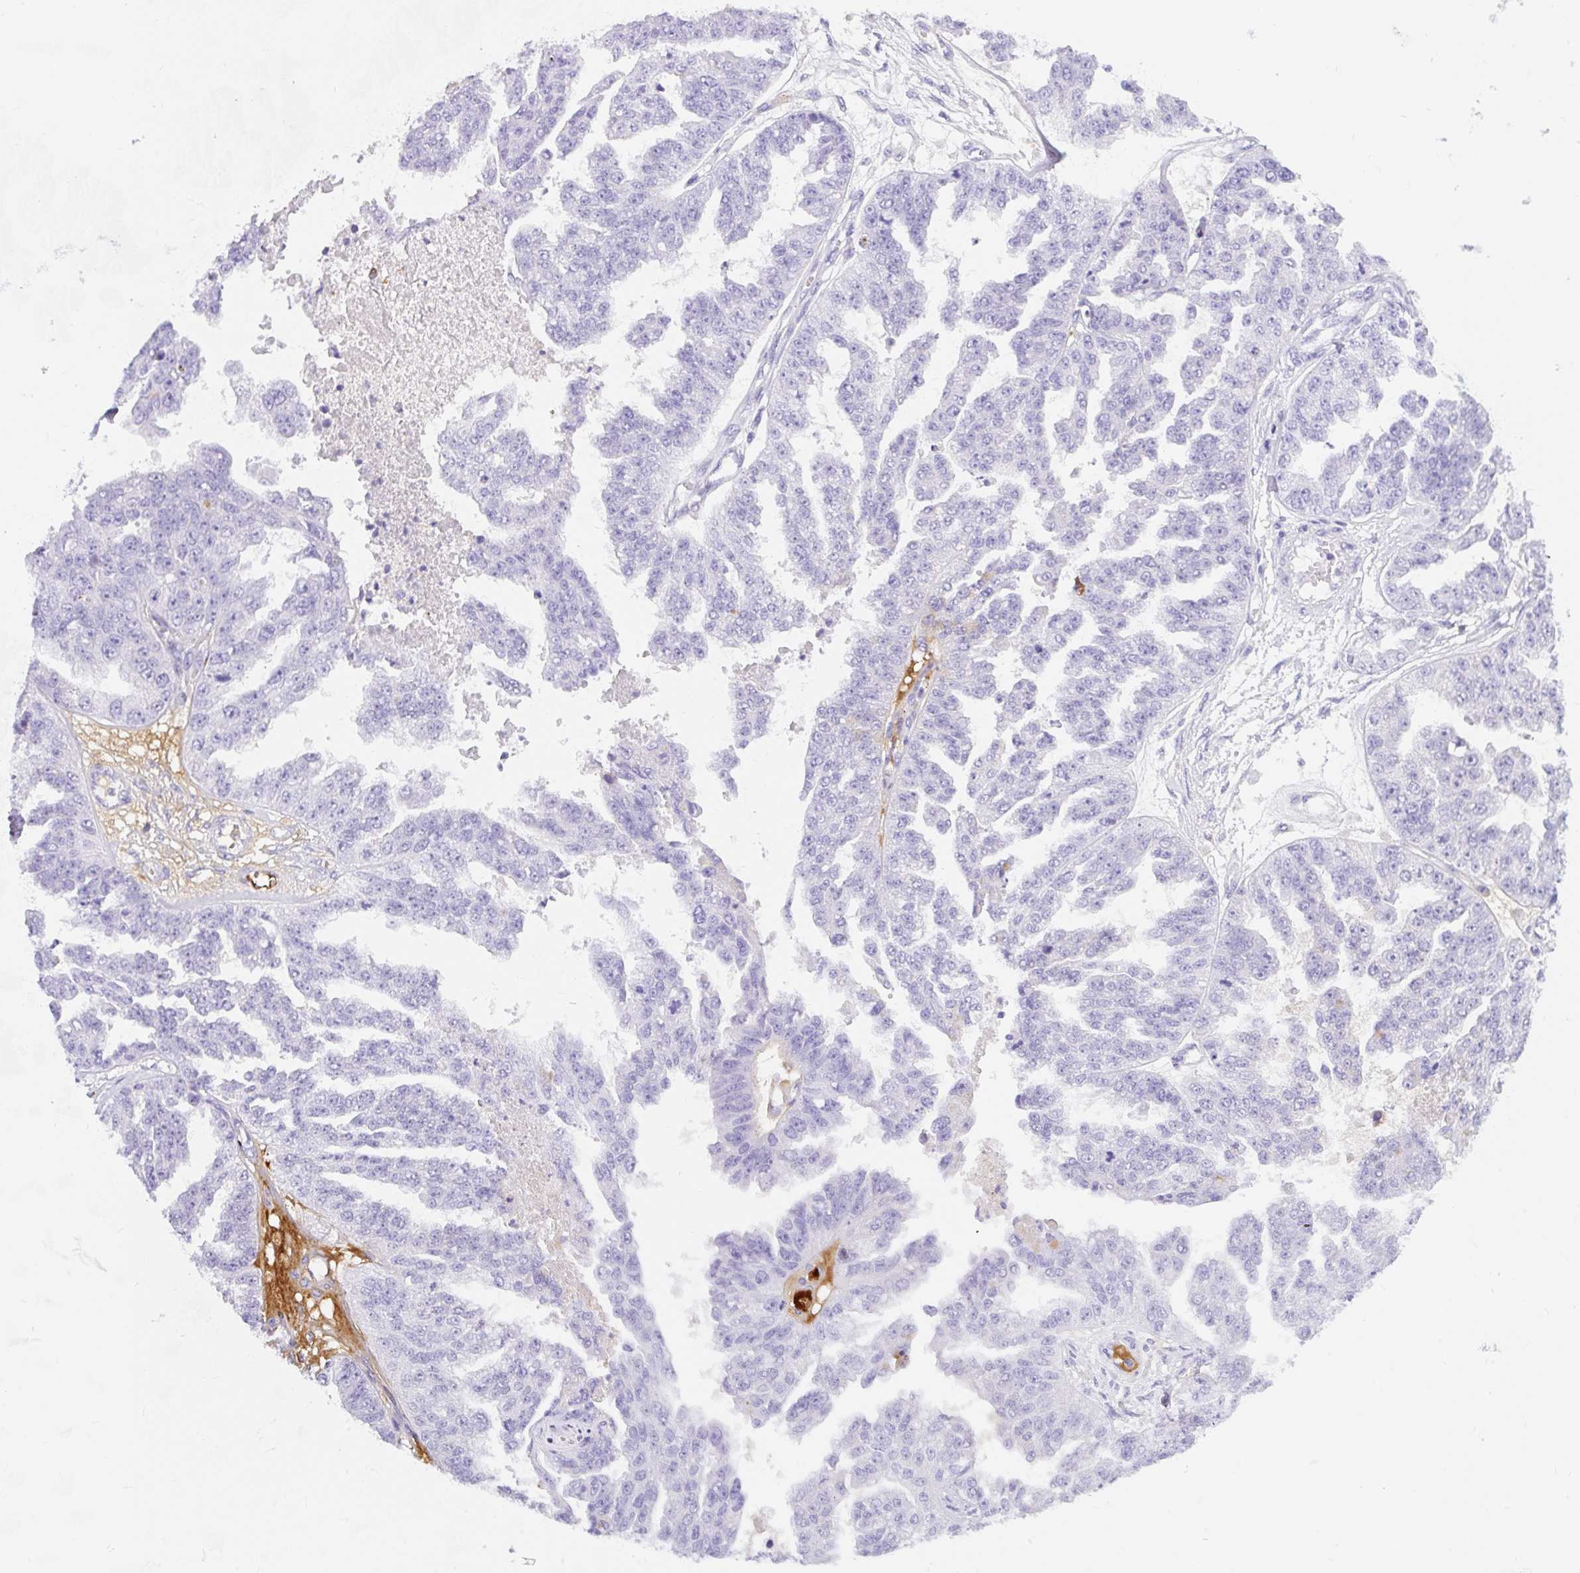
{"staining": {"intensity": "negative", "quantity": "none", "location": "none"}, "tissue": "ovarian cancer", "cell_type": "Tumor cells", "image_type": "cancer", "snomed": [{"axis": "morphology", "description": "Cystadenocarcinoma, serous, NOS"}, {"axis": "topography", "description": "Ovary"}], "caption": "Immunohistochemistry (IHC) photomicrograph of neoplastic tissue: human ovarian cancer (serous cystadenocarcinoma) stained with DAB (3,3'-diaminobenzidine) displays no significant protein staining in tumor cells.", "gene": "APOC4-APOC2", "patient": {"sex": "female", "age": 58}}